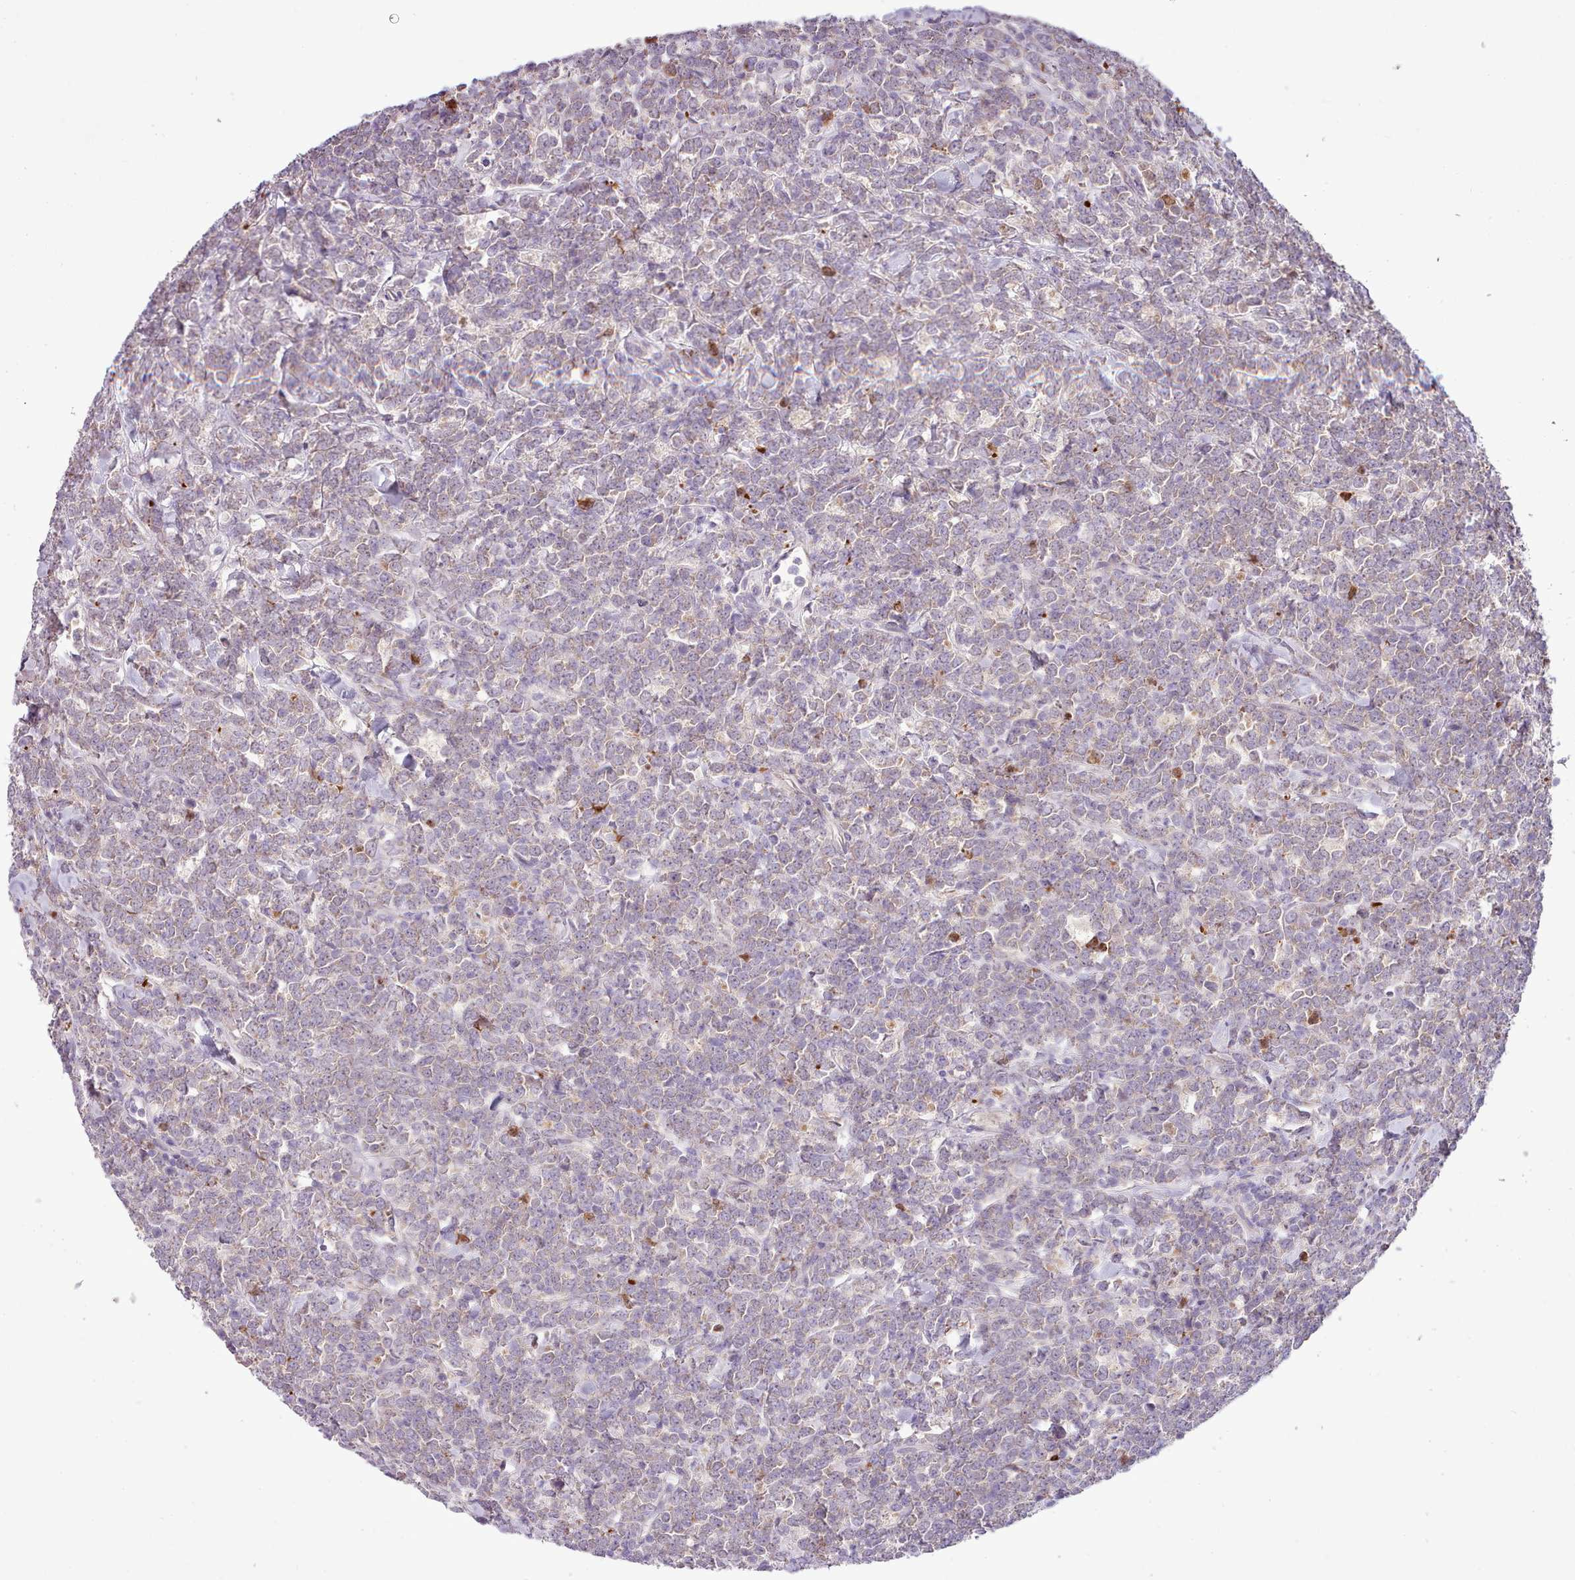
{"staining": {"intensity": "negative", "quantity": "none", "location": "none"}, "tissue": "lymphoma", "cell_type": "Tumor cells", "image_type": "cancer", "snomed": [{"axis": "morphology", "description": "Malignant lymphoma, non-Hodgkin's type, High grade"}, {"axis": "topography", "description": "Small intestine"}], "caption": "IHC micrograph of human high-grade malignant lymphoma, non-Hodgkin's type stained for a protein (brown), which shows no positivity in tumor cells.", "gene": "SETX", "patient": {"sex": "male", "age": 8}}